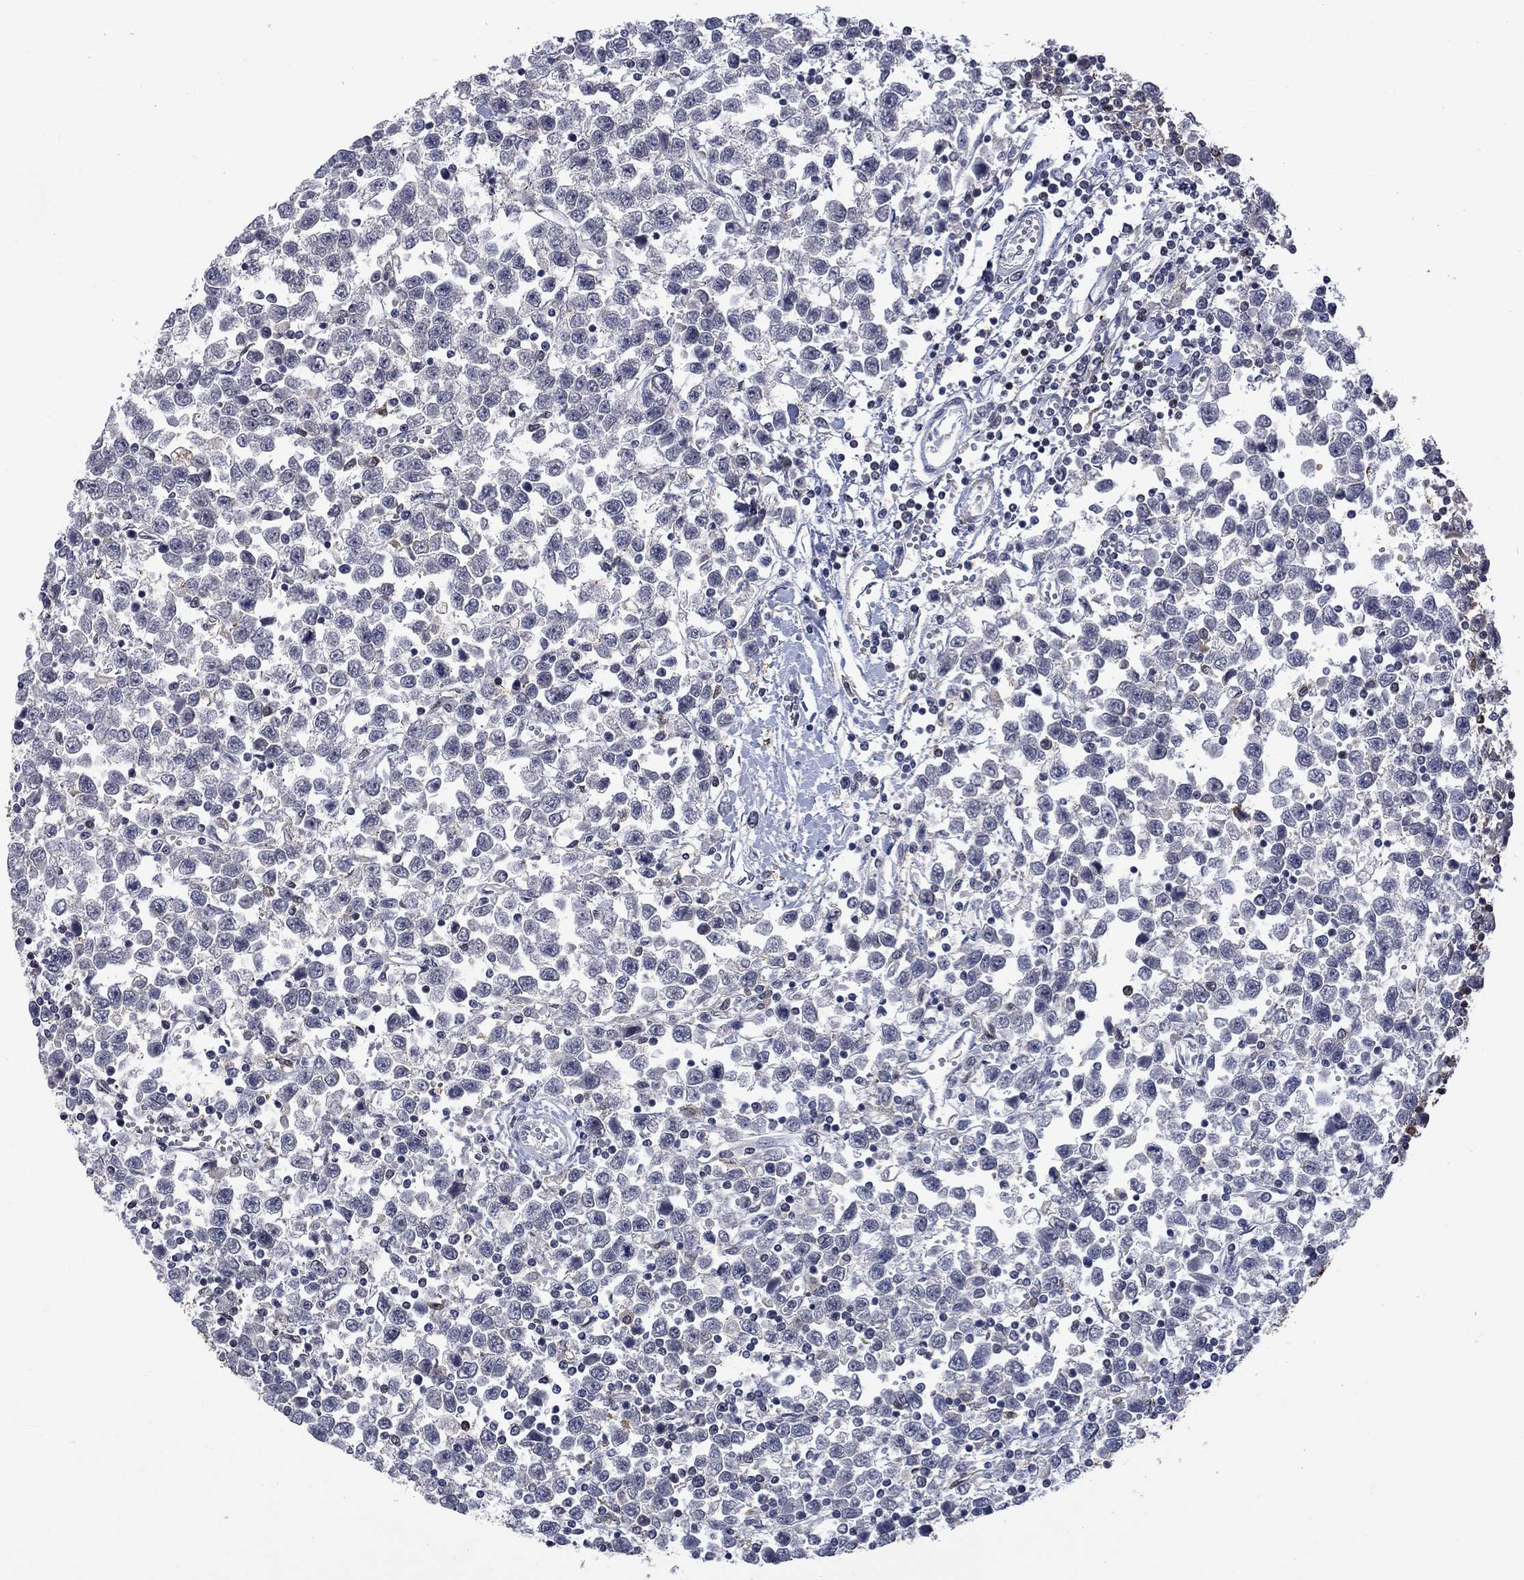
{"staining": {"intensity": "negative", "quantity": "none", "location": "none"}, "tissue": "testis cancer", "cell_type": "Tumor cells", "image_type": "cancer", "snomed": [{"axis": "morphology", "description": "Seminoma, NOS"}, {"axis": "topography", "description": "Testis"}], "caption": "Immunohistochemistry micrograph of testis seminoma stained for a protein (brown), which reveals no staining in tumor cells. The staining is performed using DAB brown chromogen with nuclei counter-stained in using hematoxylin.", "gene": "CBR1", "patient": {"sex": "male", "age": 34}}